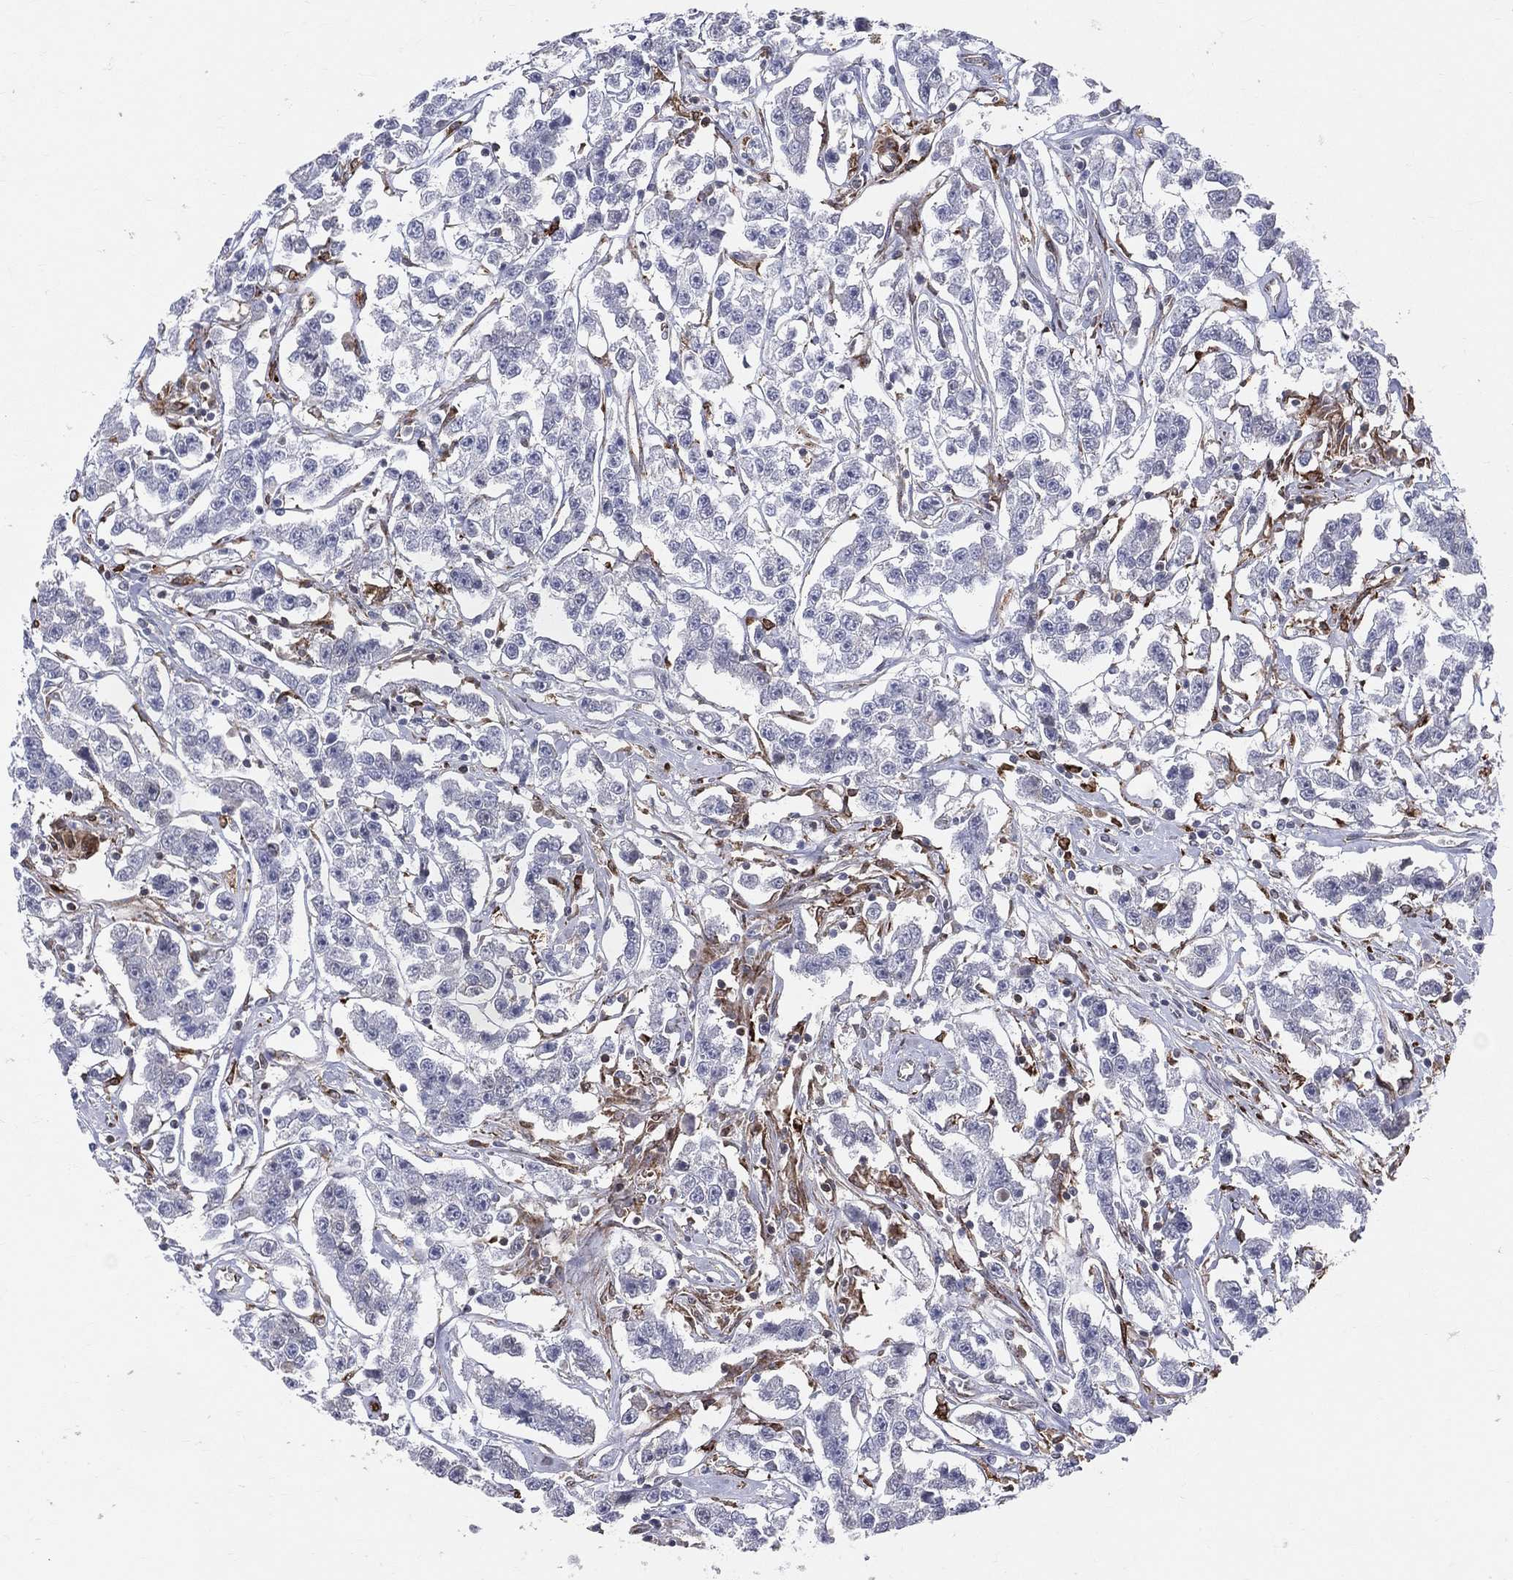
{"staining": {"intensity": "negative", "quantity": "none", "location": "none"}, "tissue": "testis cancer", "cell_type": "Tumor cells", "image_type": "cancer", "snomed": [{"axis": "morphology", "description": "Seminoma, NOS"}, {"axis": "topography", "description": "Testis"}], "caption": "High power microscopy photomicrograph of an IHC photomicrograph of testis seminoma, revealing no significant staining in tumor cells.", "gene": "CD74", "patient": {"sex": "male", "age": 59}}